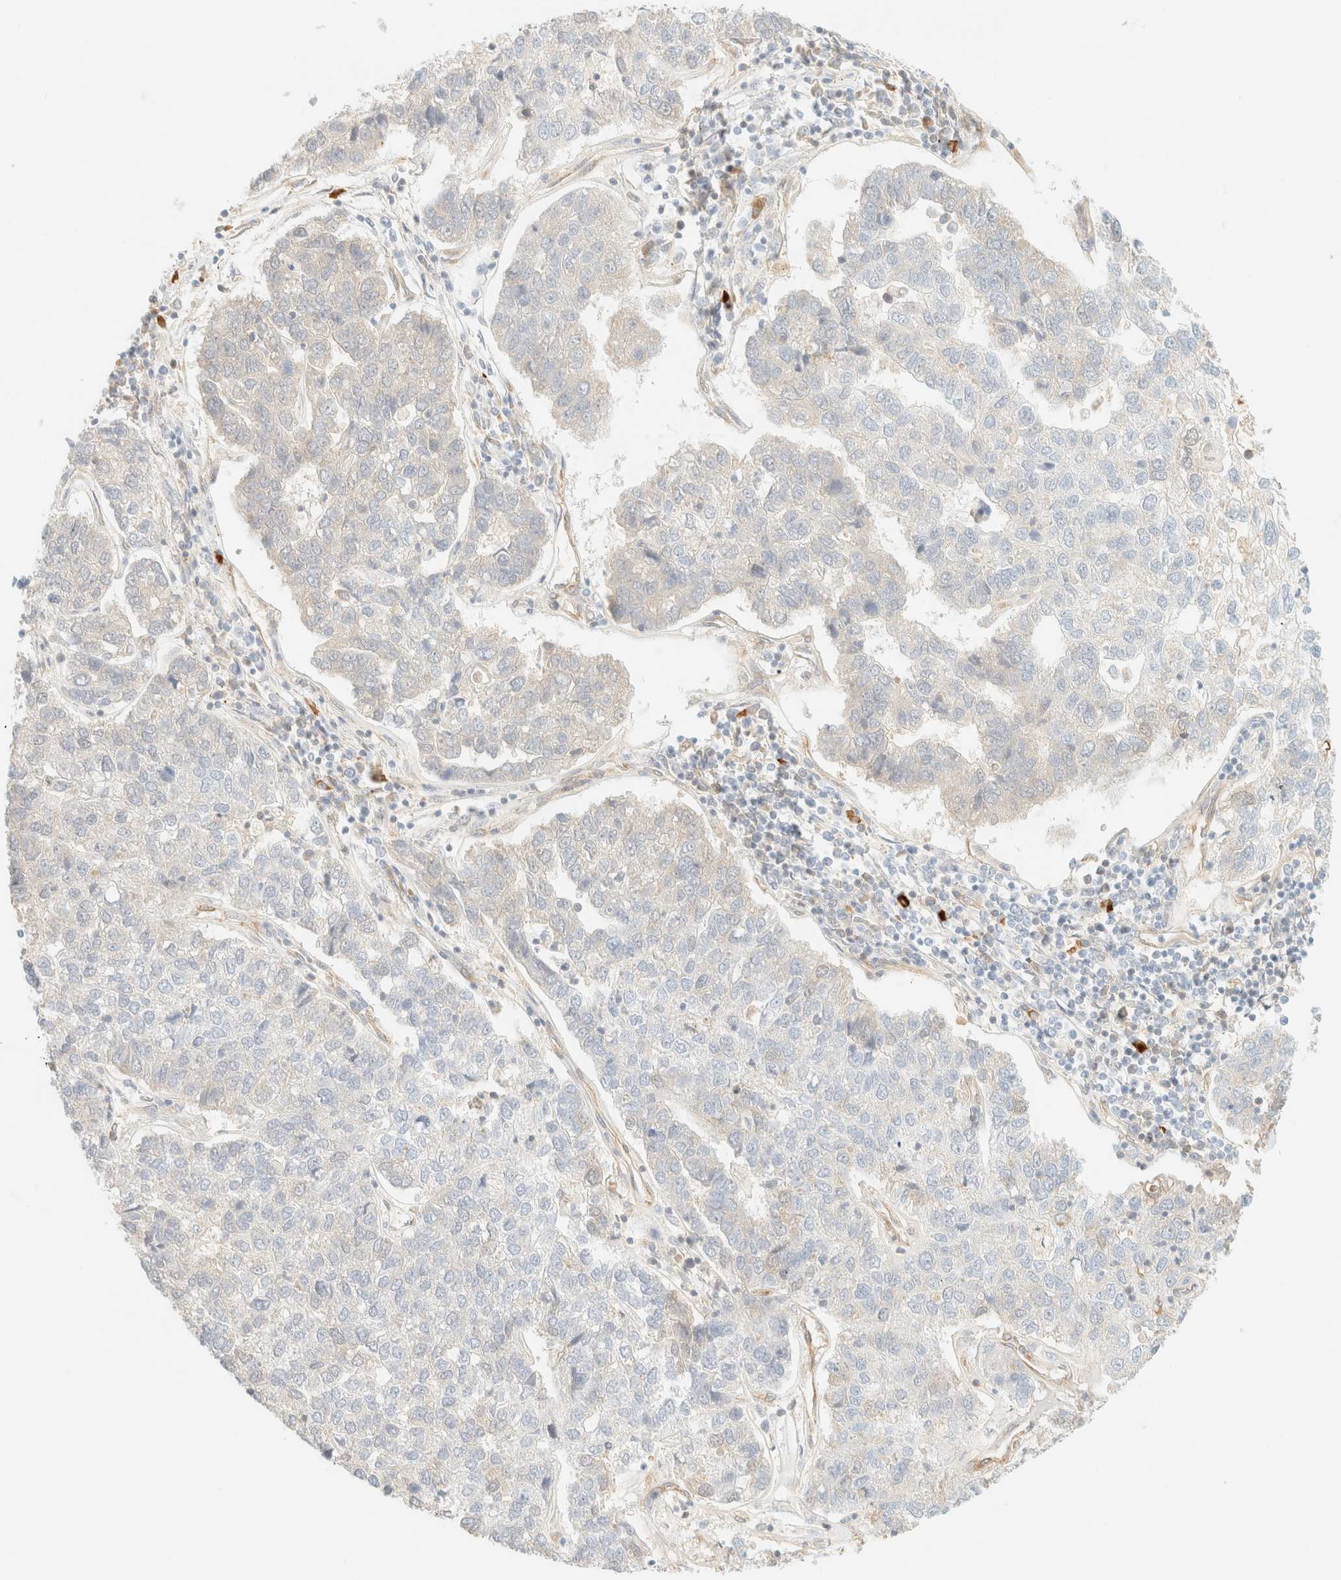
{"staining": {"intensity": "weak", "quantity": "<25%", "location": "cytoplasmic/membranous"}, "tissue": "pancreatic cancer", "cell_type": "Tumor cells", "image_type": "cancer", "snomed": [{"axis": "morphology", "description": "Adenocarcinoma, NOS"}, {"axis": "topography", "description": "Pancreas"}], "caption": "The micrograph shows no significant positivity in tumor cells of adenocarcinoma (pancreatic).", "gene": "FHOD1", "patient": {"sex": "female", "age": 61}}